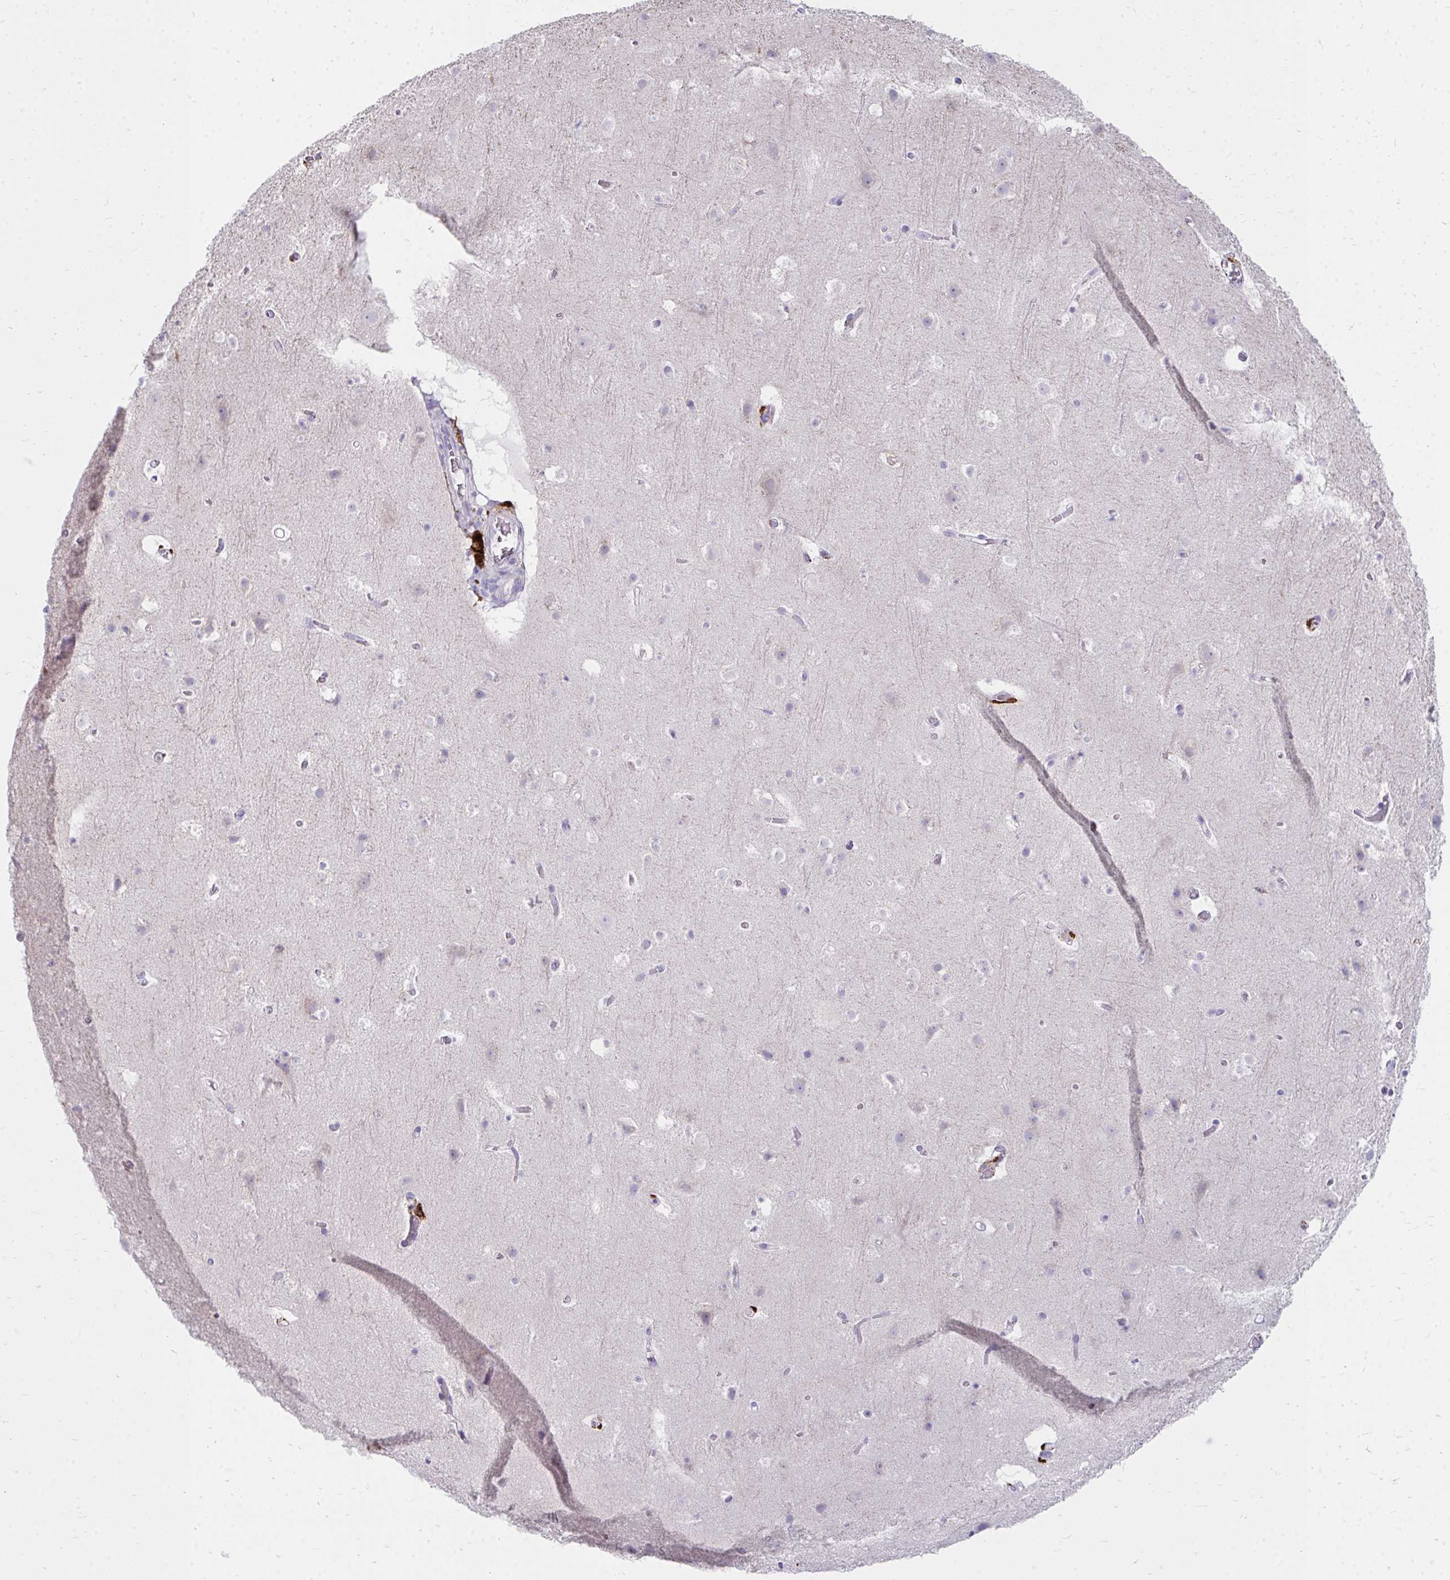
{"staining": {"intensity": "negative", "quantity": "none", "location": "none"}, "tissue": "cerebral cortex", "cell_type": "Endothelial cells", "image_type": "normal", "snomed": [{"axis": "morphology", "description": "Normal tissue, NOS"}, {"axis": "topography", "description": "Cerebral cortex"}], "caption": "The histopathology image exhibits no staining of endothelial cells in unremarkable cerebral cortex.", "gene": "CD163", "patient": {"sex": "female", "age": 42}}